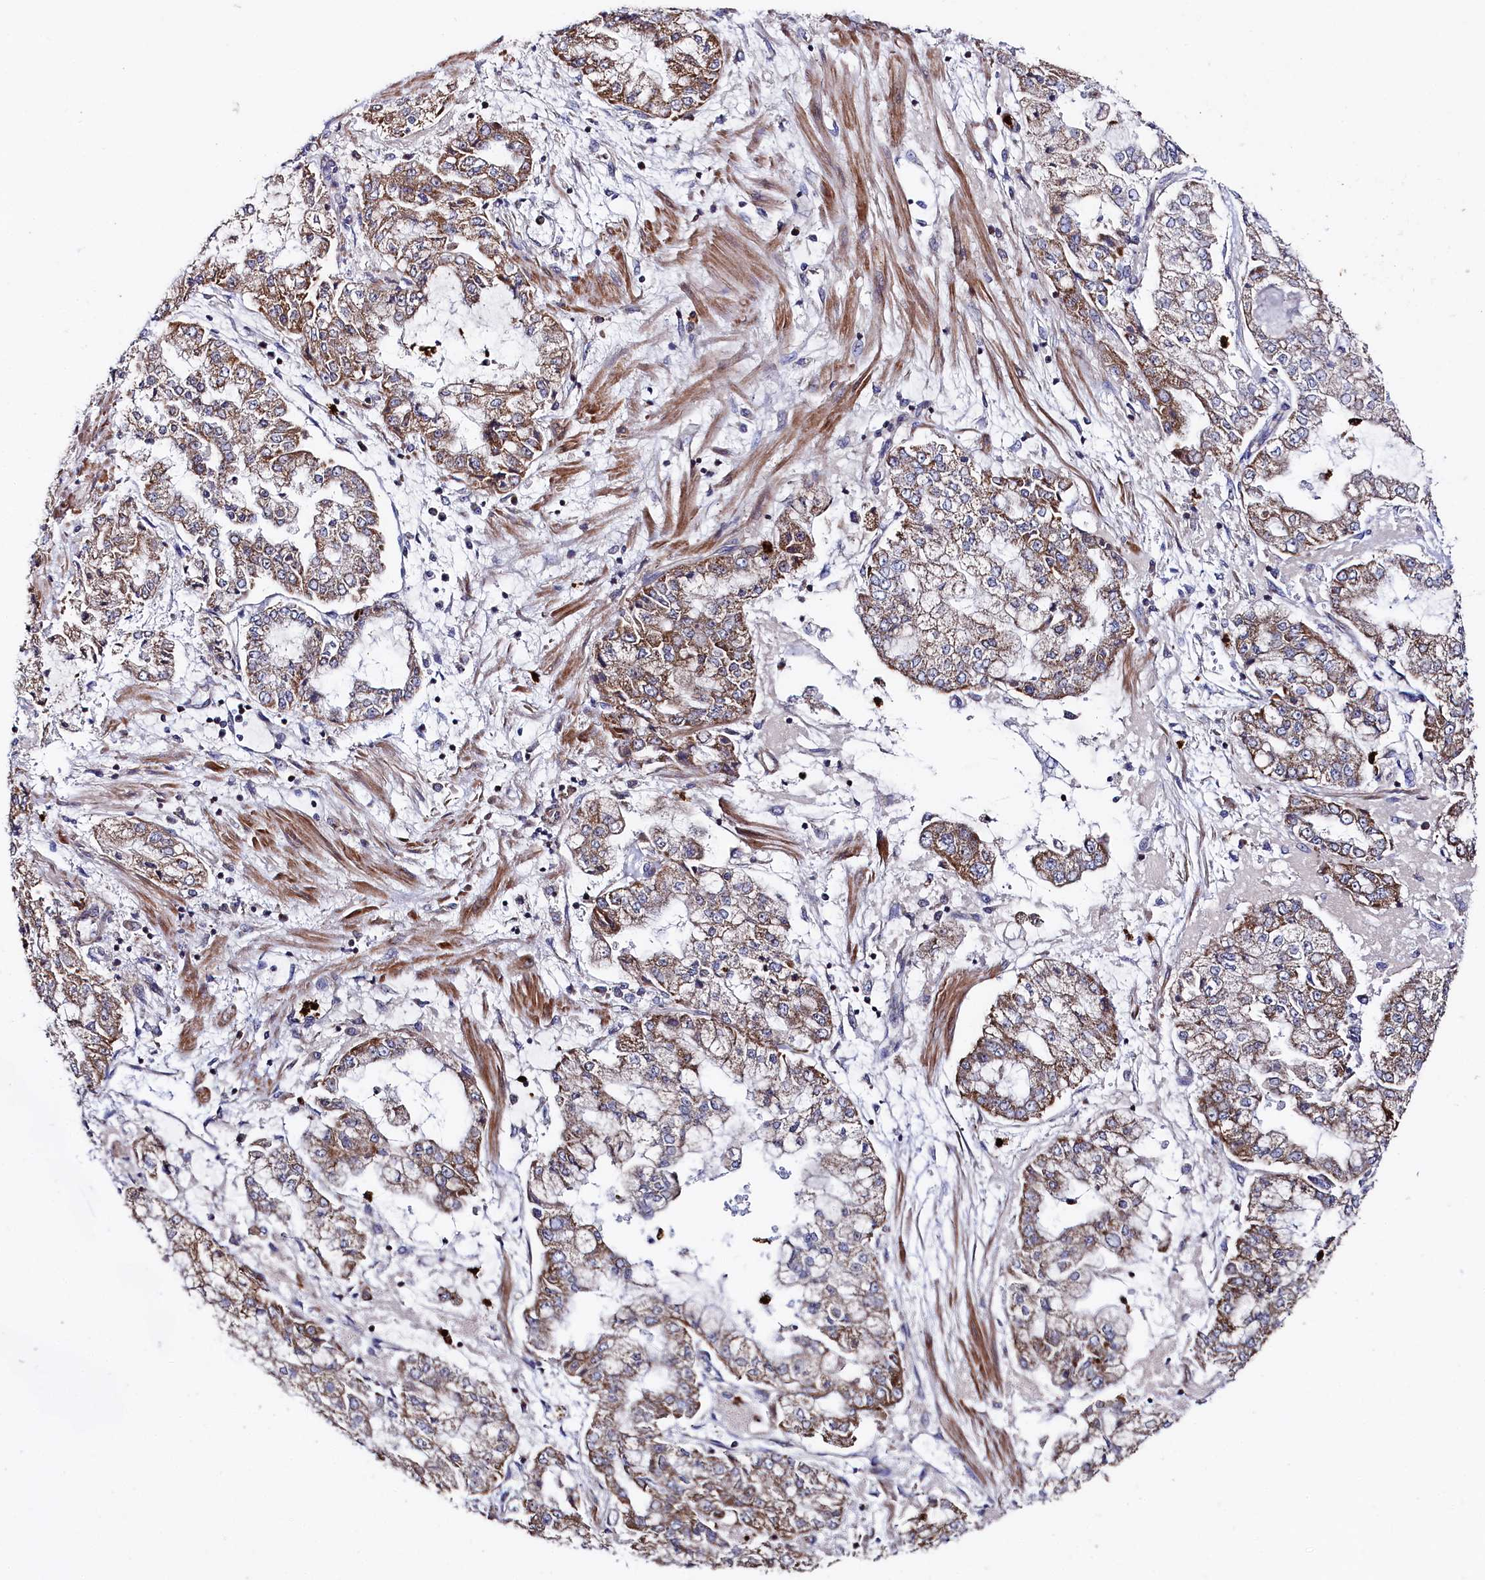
{"staining": {"intensity": "moderate", "quantity": ">75%", "location": "cytoplasmic/membranous"}, "tissue": "stomach cancer", "cell_type": "Tumor cells", "image_type": "cancer", "snomed": [{"axis": "morphology", "description": "Adenocarcinoma, NOS"}, {"axis": "topography", "description": "Stomach"}], "caption": "DAB immunohistochemical staining of human adenocarcinoma (stomach) shows moderate cytoplasmic/membranous protein staining in about >75% of tumor cells. Using DAB (brown) and hematoxylin (blue) stains, captured at high magnification using brightfield microscopy.", "gene": "CHCHD1", "patient": {"sex": "male", "age": 76}}